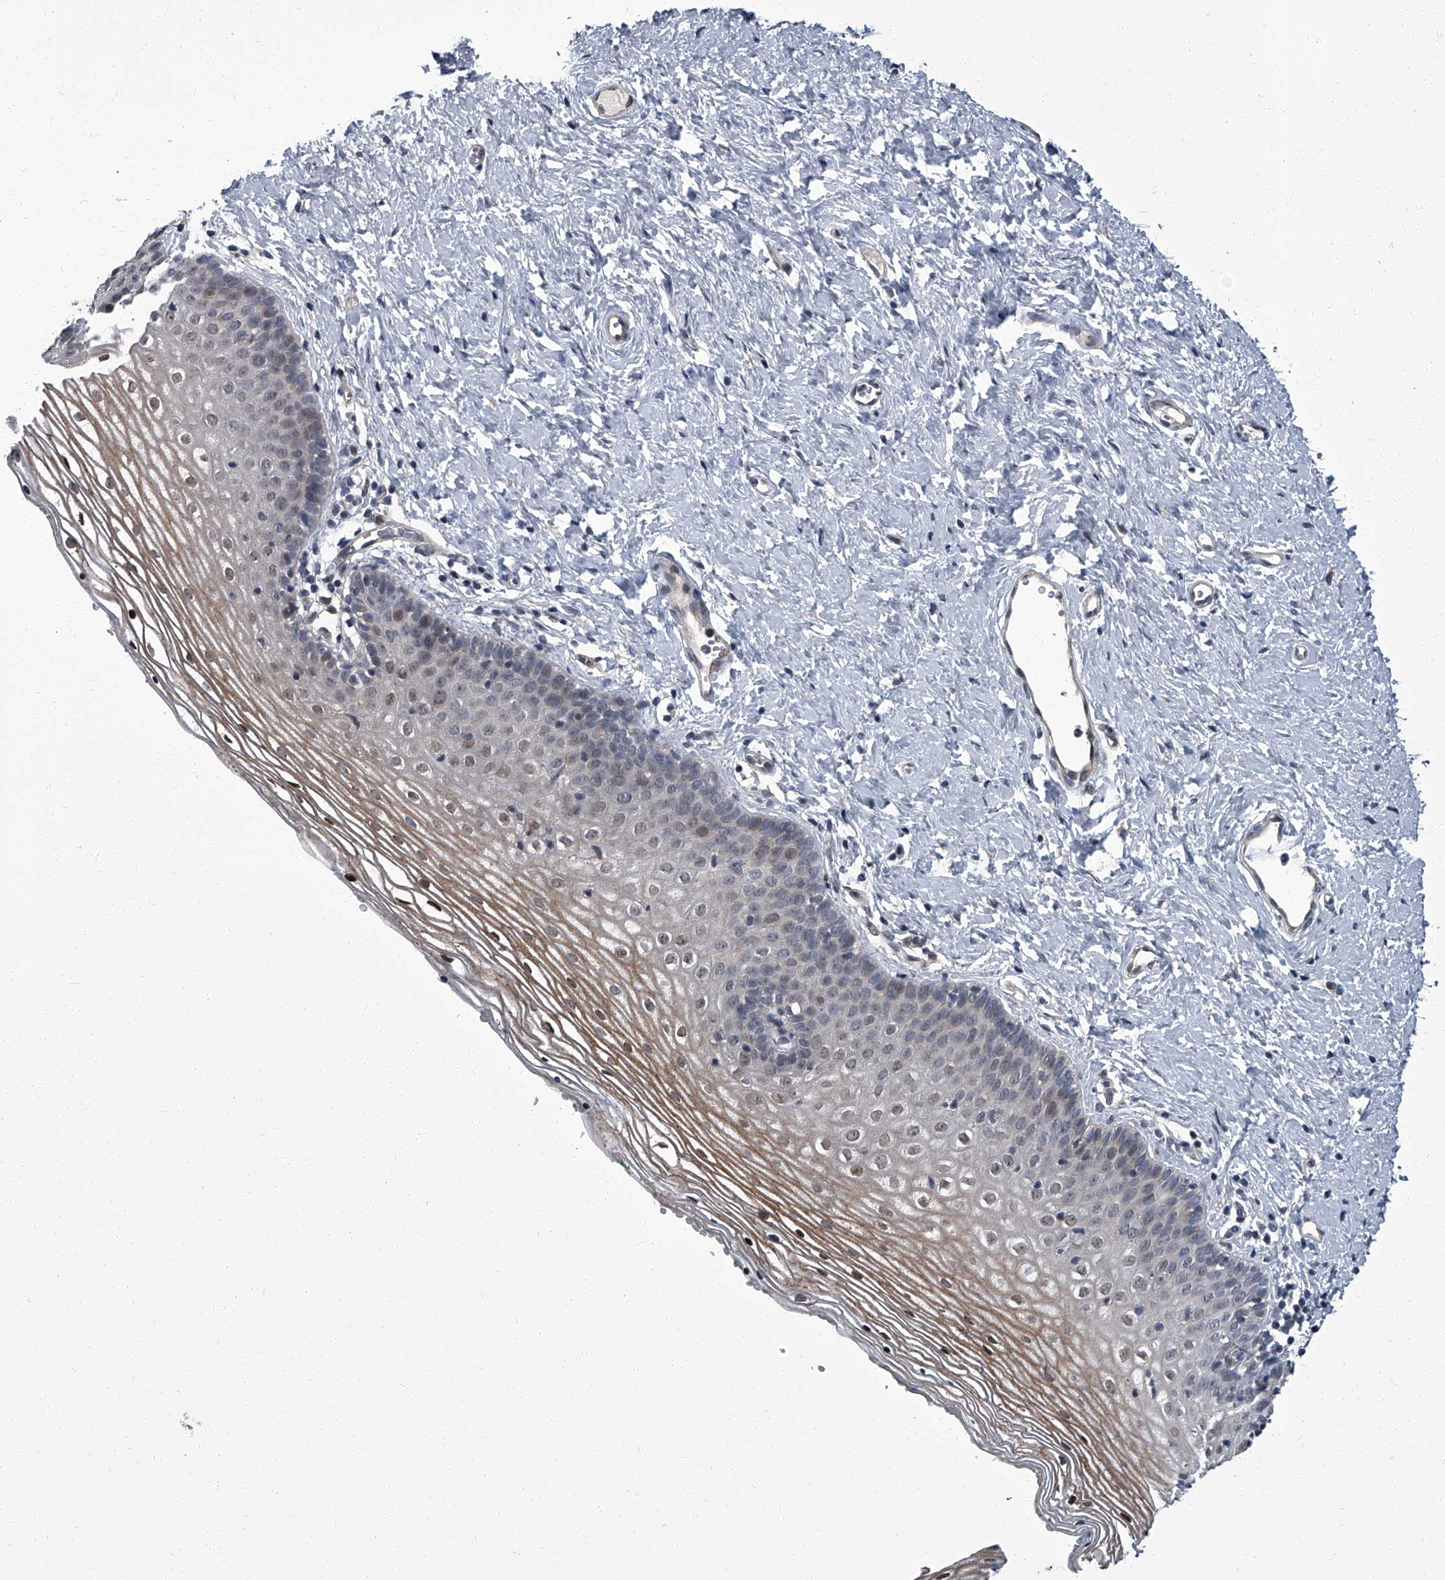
{"staining": {"intensity": "moderate", "quantity": "<25%", "location": "cytoplasmic/membranous,nuclear"}, "tissue": "vagina", "cell_type": "Squamous epithelial cells", "image_type": "normal", "snomed": [{"axis": "morphology", "description": "Normal tissue, NOS"}, {"axis": "topography", "description": "Vagina"}], "caption": "Immunohistochemistry photomicrograph of benign vagina stained for a protein (brown), which displays low levels of moderate cytoplasmic/membranous,nuclear staining in approximately <25% of squamous epithelial cells.", "gene": "ZNF274", "patient": {"sex": "female", "age": 32}}